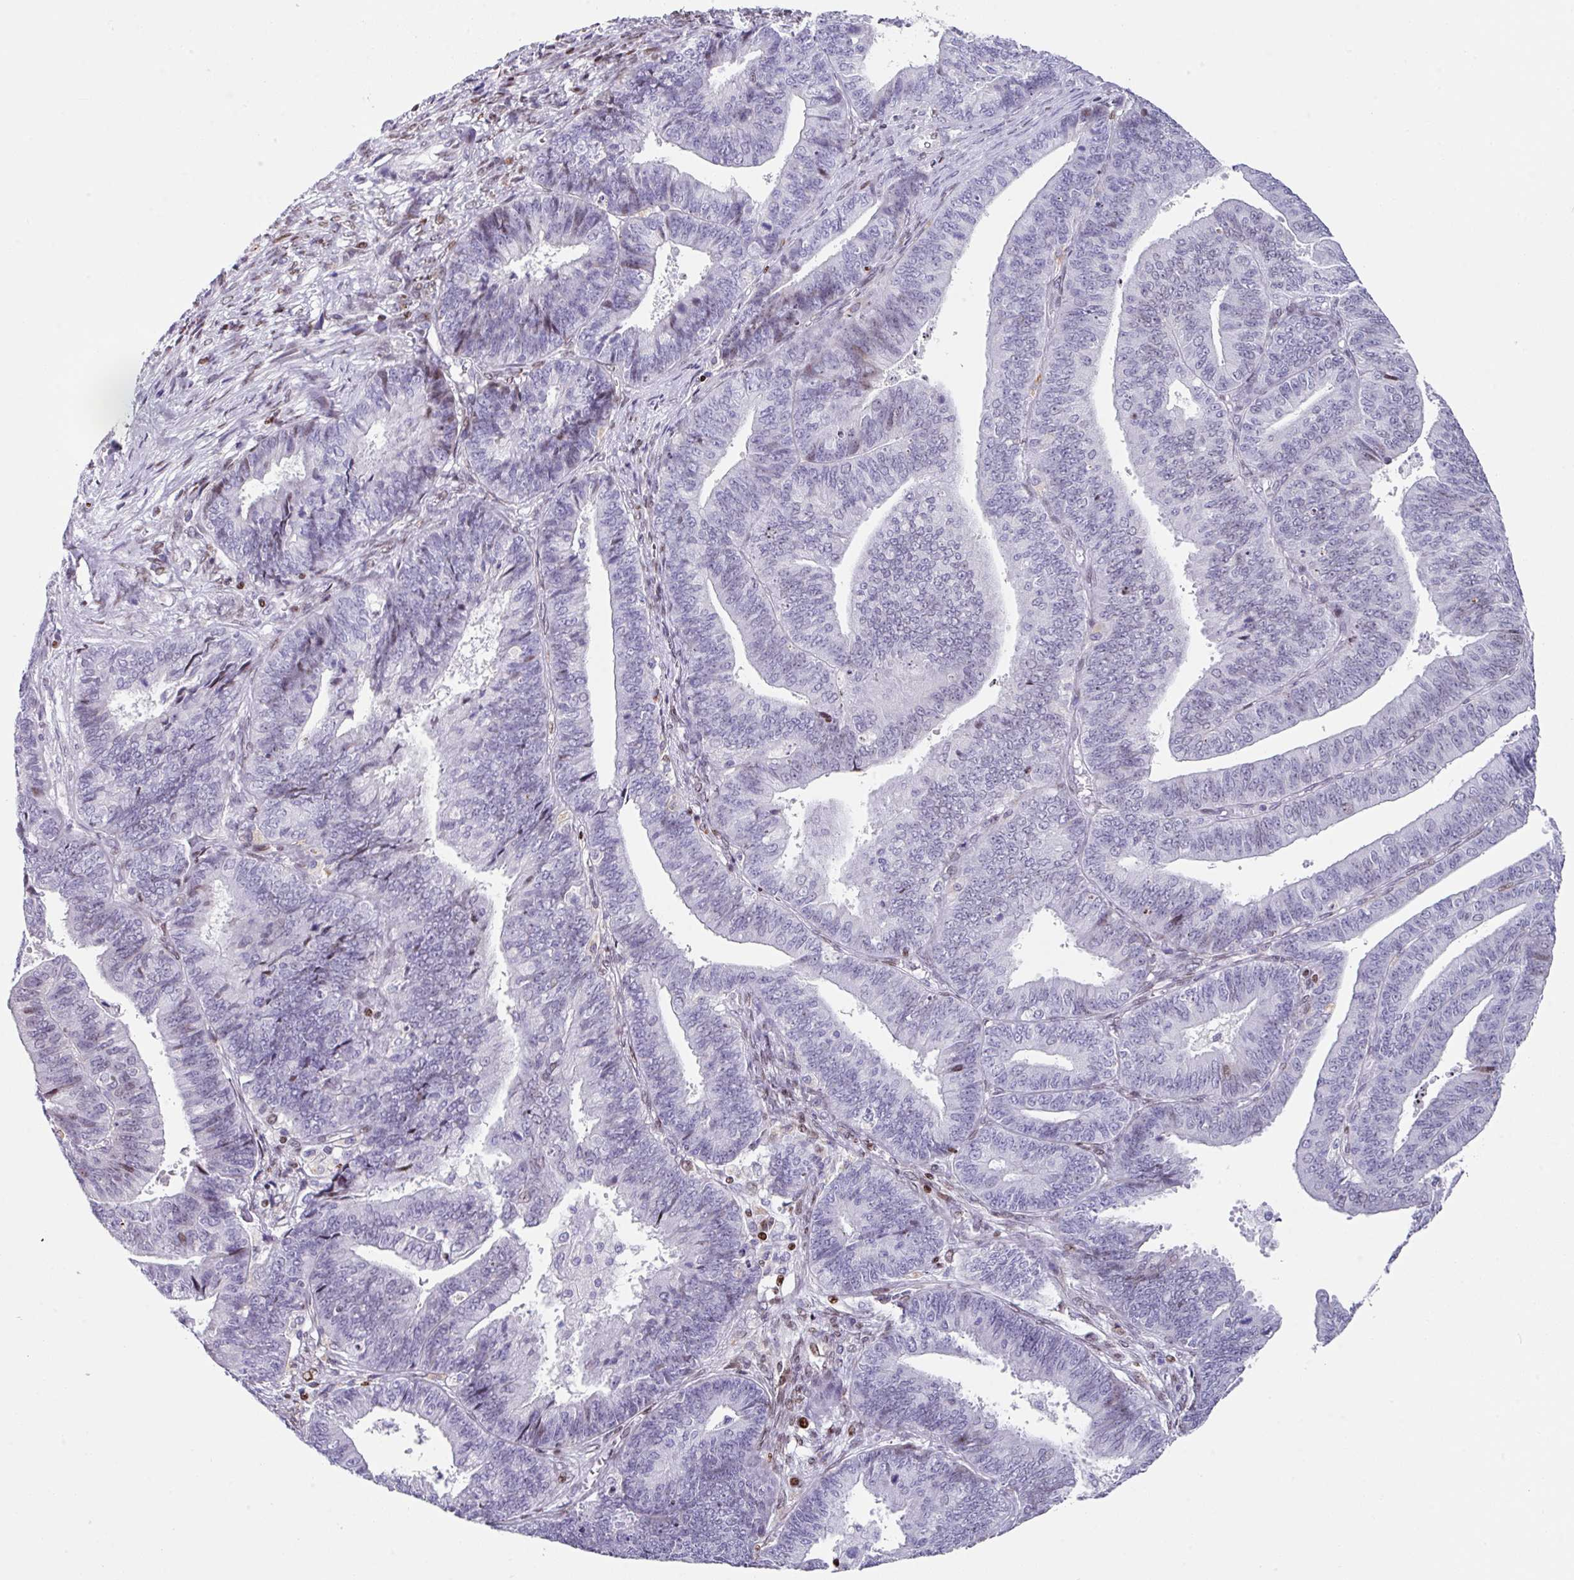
{"staining": {"intensity": "negative", "quantity": "none", "location": "none"}, "tissue": "endometrial cancer", "cell_type": "Tumor cells", "image_type": "cancer", "snomed": [{"axis": "morphology", "description": "Adenocarcinoma, NOS"}, {"axis": "topography", "description": "Endometrium"}], "caption": "Immunohistochemical staining of endometrial adenocarcinoma reveals no significant expression in tumor cells.", "gene": "TCF3", "patient": {"sex": "female", "age": 73}}